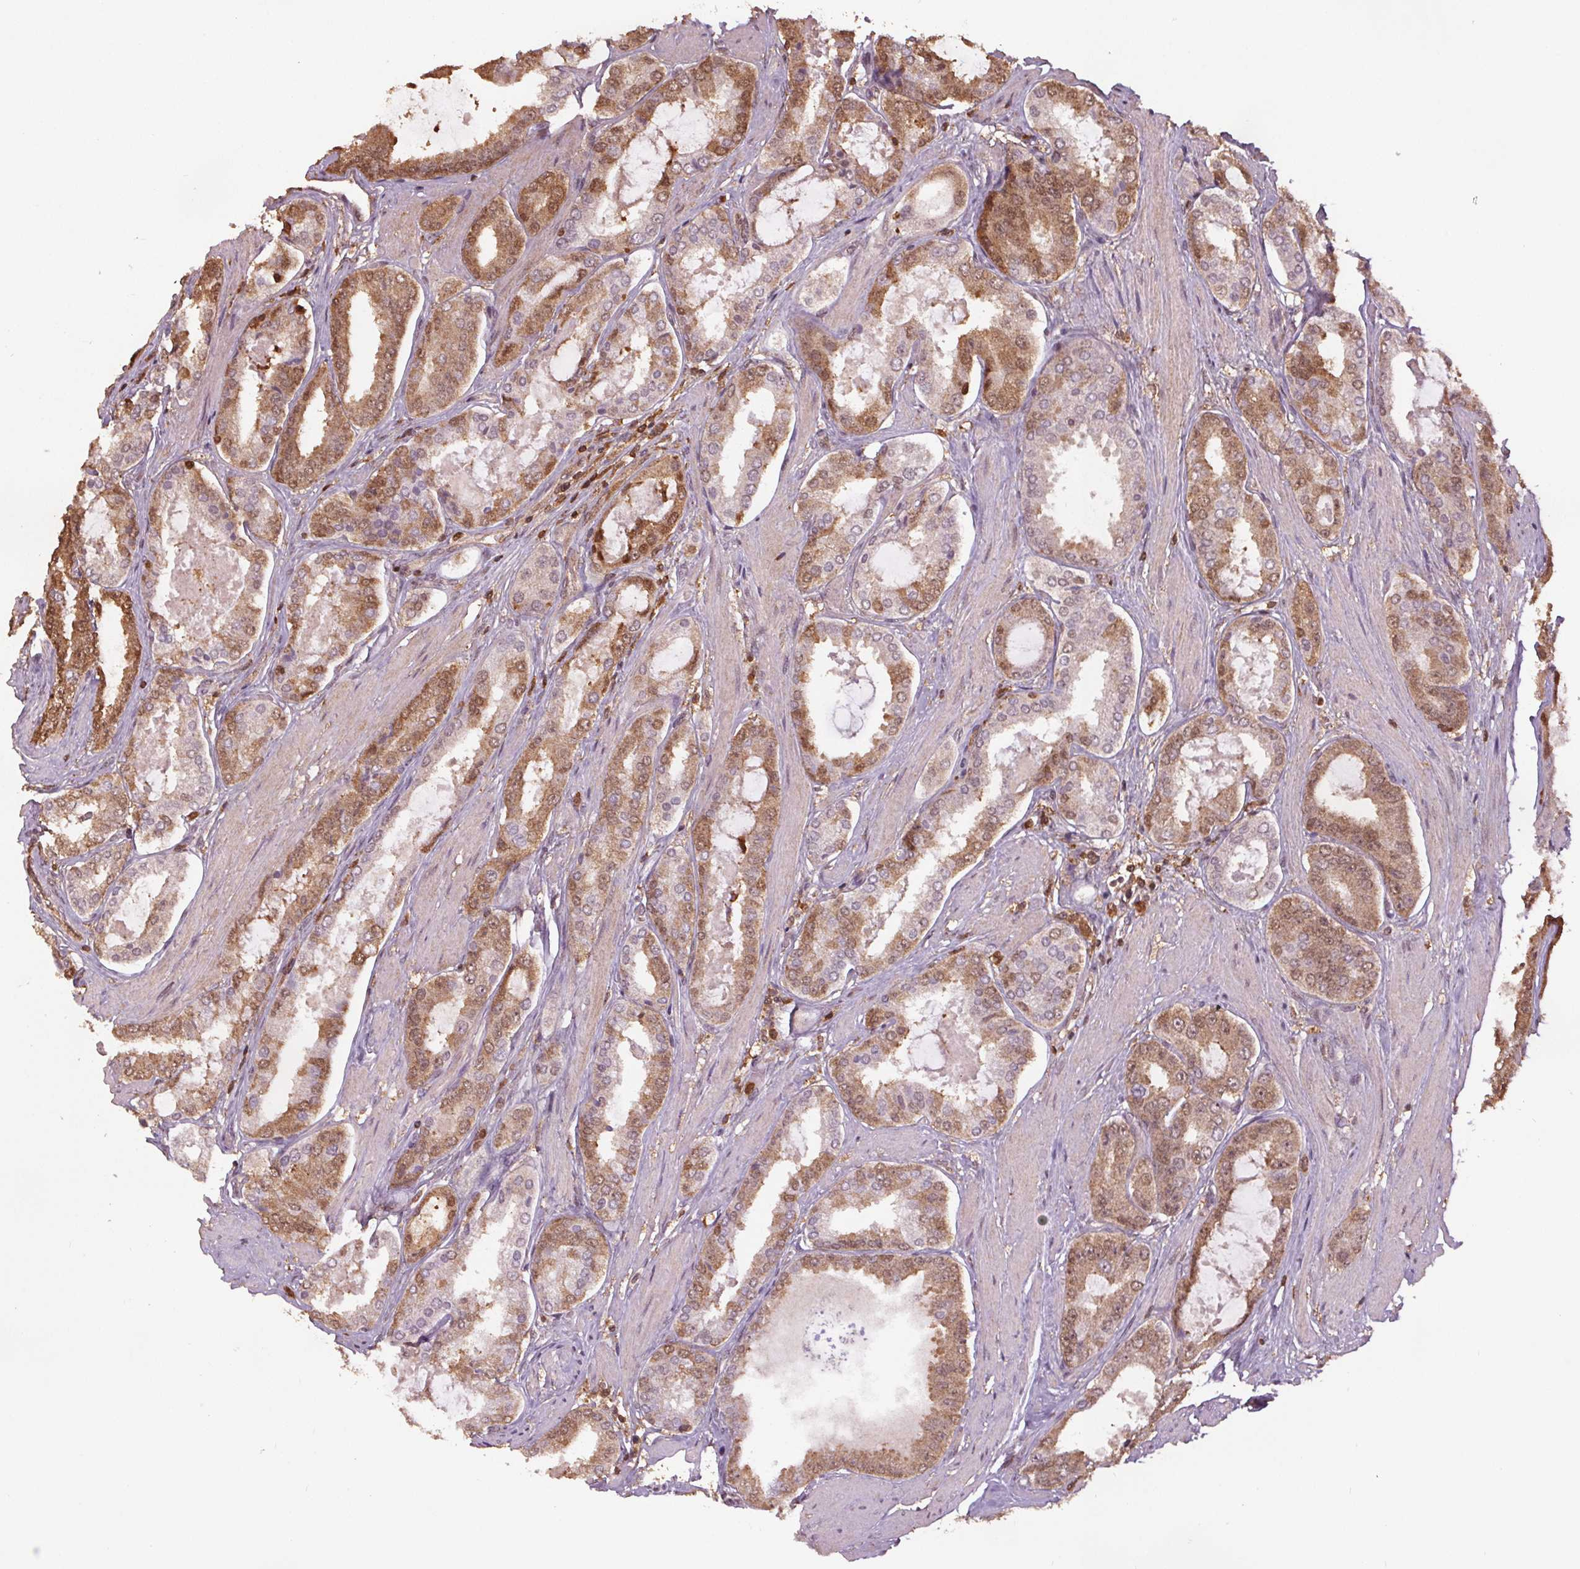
{"staining": {"intensity": "moderate", "quantity": "25%-75%", "location": "cytoplasmic/membranous,nuclear"}, "tissue": "prostate cancer", "cell_type": "Tumor cells", "image_type": "cancer", "snomed": [{"axis": "morphology", "description": "Adenocarcinoma, High grade"}, {"axis": "topography", "description": "Prostate"}], "caption": "Prostate cancer (adenocarcinoma (high-grade)) stained with immunohistochemistry displays moderate cytoplasmic/membranous and nuclear expression in approximately 25%-75% of tumor cells.", "gene": "ENO1", "patient": {"sex": "male", "age": 63}}